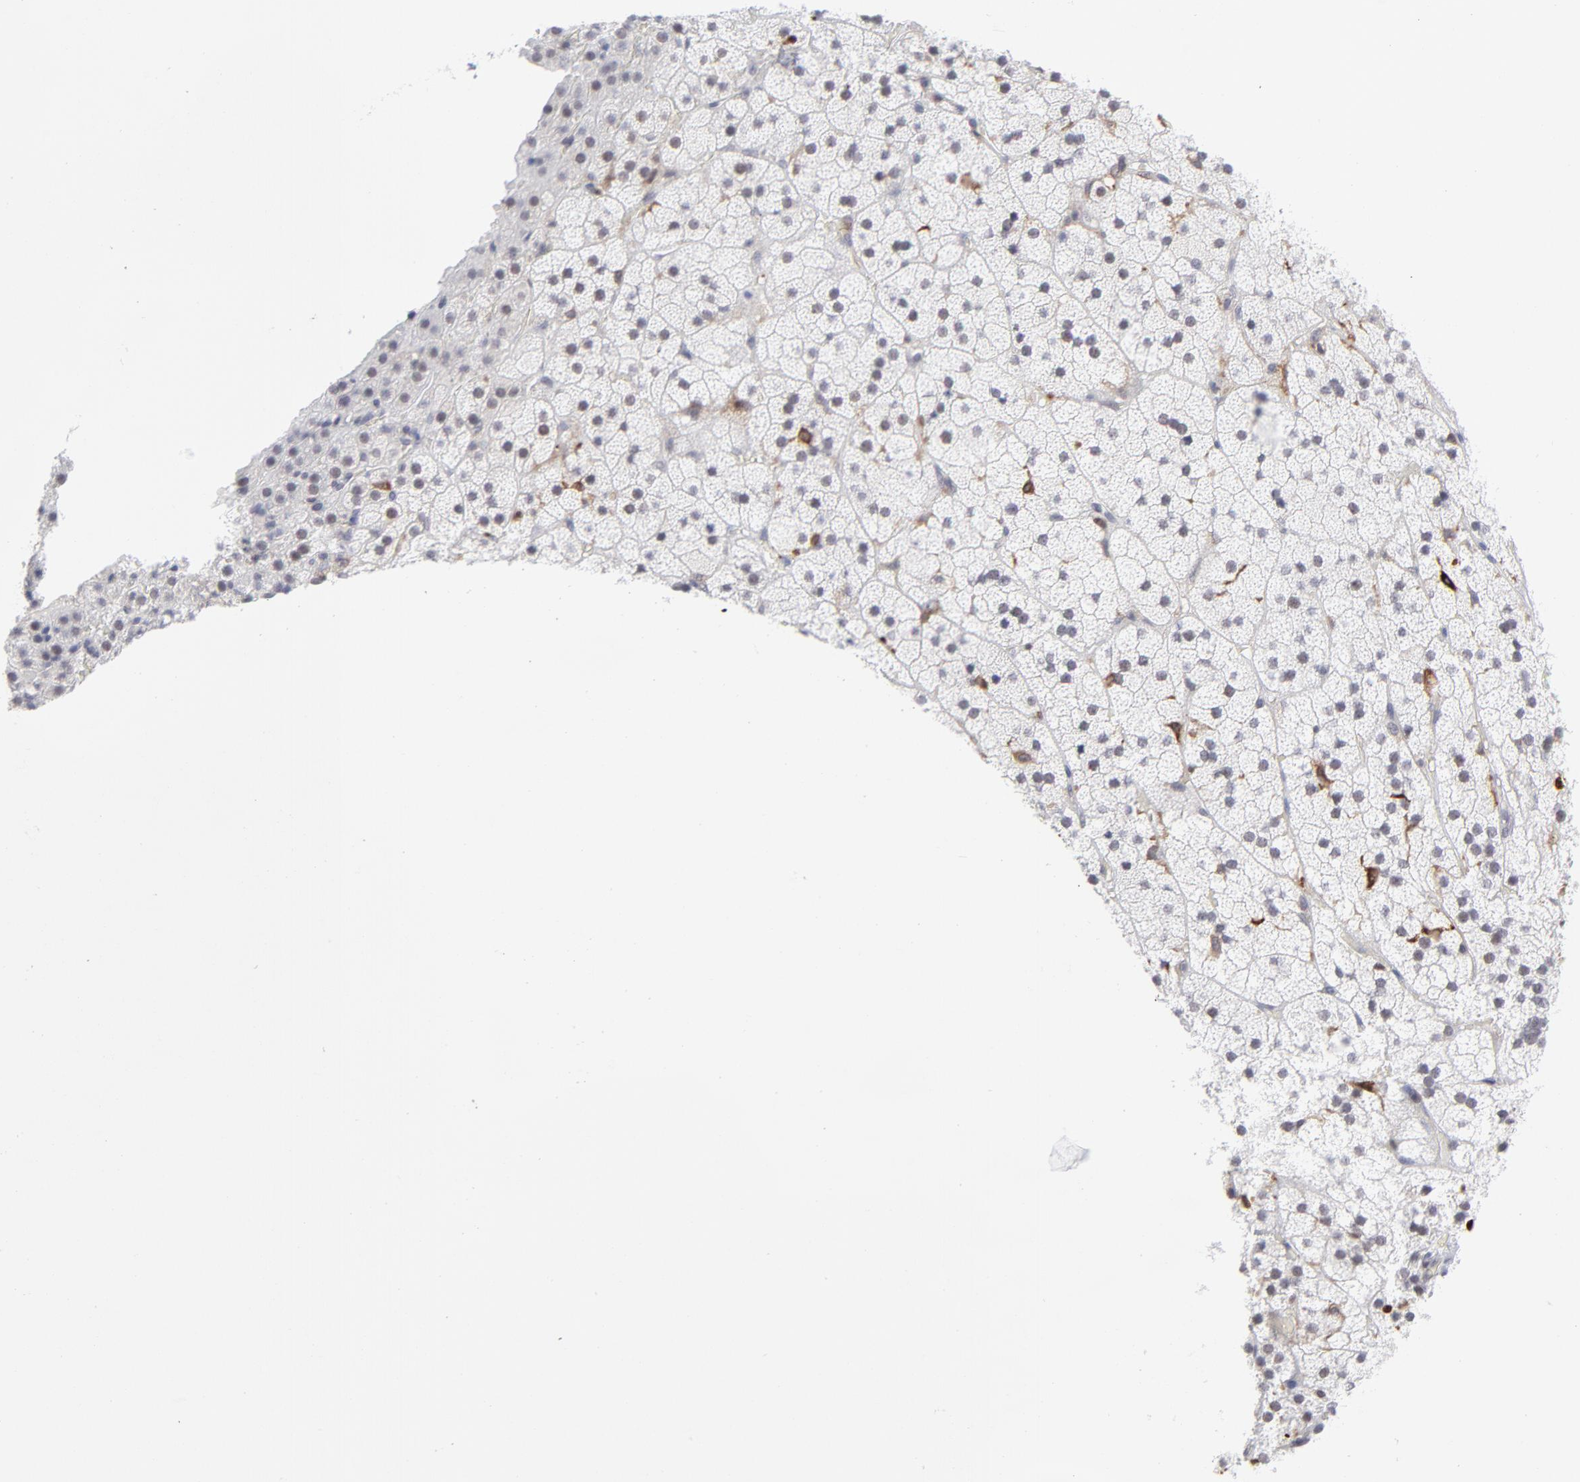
{"staining": {"intensity": "negative", "quantity": "none", "location": "none"}, "tissue": "adrenal gland", "cell_type": "Glandular cells", "image_type": "normal", "snomed": [{"axis": "morphology", "description": "Normal tissue, NOS"}, {"axis": "topography", "description": "Adrenal gland"}], "caption": "DAB (3,3'-diaminobenzidine) immunohistochemical staining of benign human adrenal gland exhibits no significant expression in glandular cells.", "gene": "CCR2", "patient": {"sex": "male", "age": 35}}